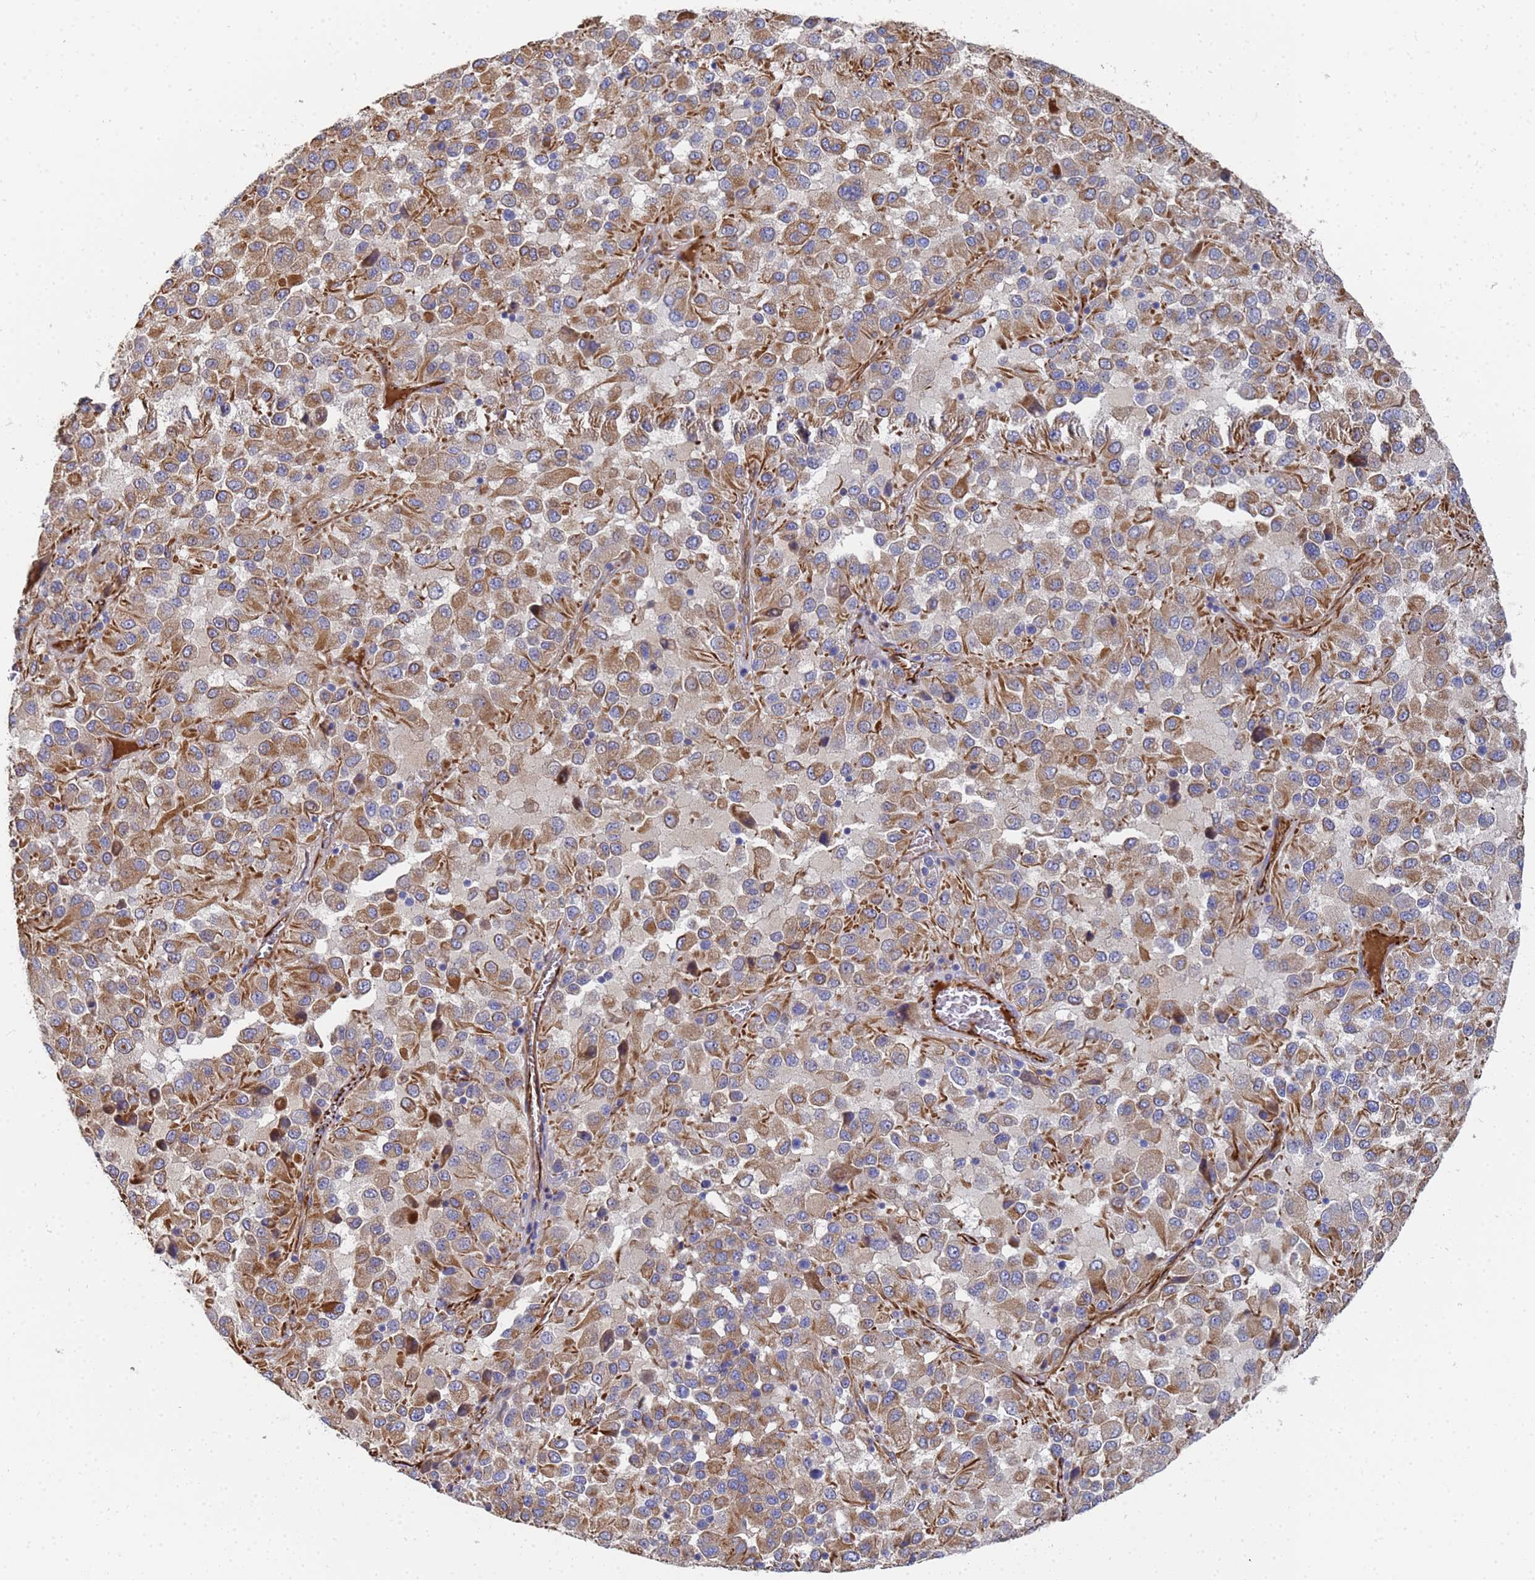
{"staining": {"intensity": "moderate", "quantity": ">75%", "location": "cytoplasmic/membranous"}, "tissue": "melanoma", "cell_type": "Tumor cells", "image_type": "cancer", "snomed": [{"axis": "morphology", "description": "Malignant melanoma, Metastatic site"}, {"axis": "topography", "description": "Lung"}], "caption": "This micrograph demonstrates melanoma stained with immunohistochemistry (IHC) to label a protein in brown. The cytoplasmic/membranous of tumor cells show moderate positivity for the protein. Nuclei are counter-stained blue.", "gene": "SYT13", "patient": {"sex": "male", "age": 64}}